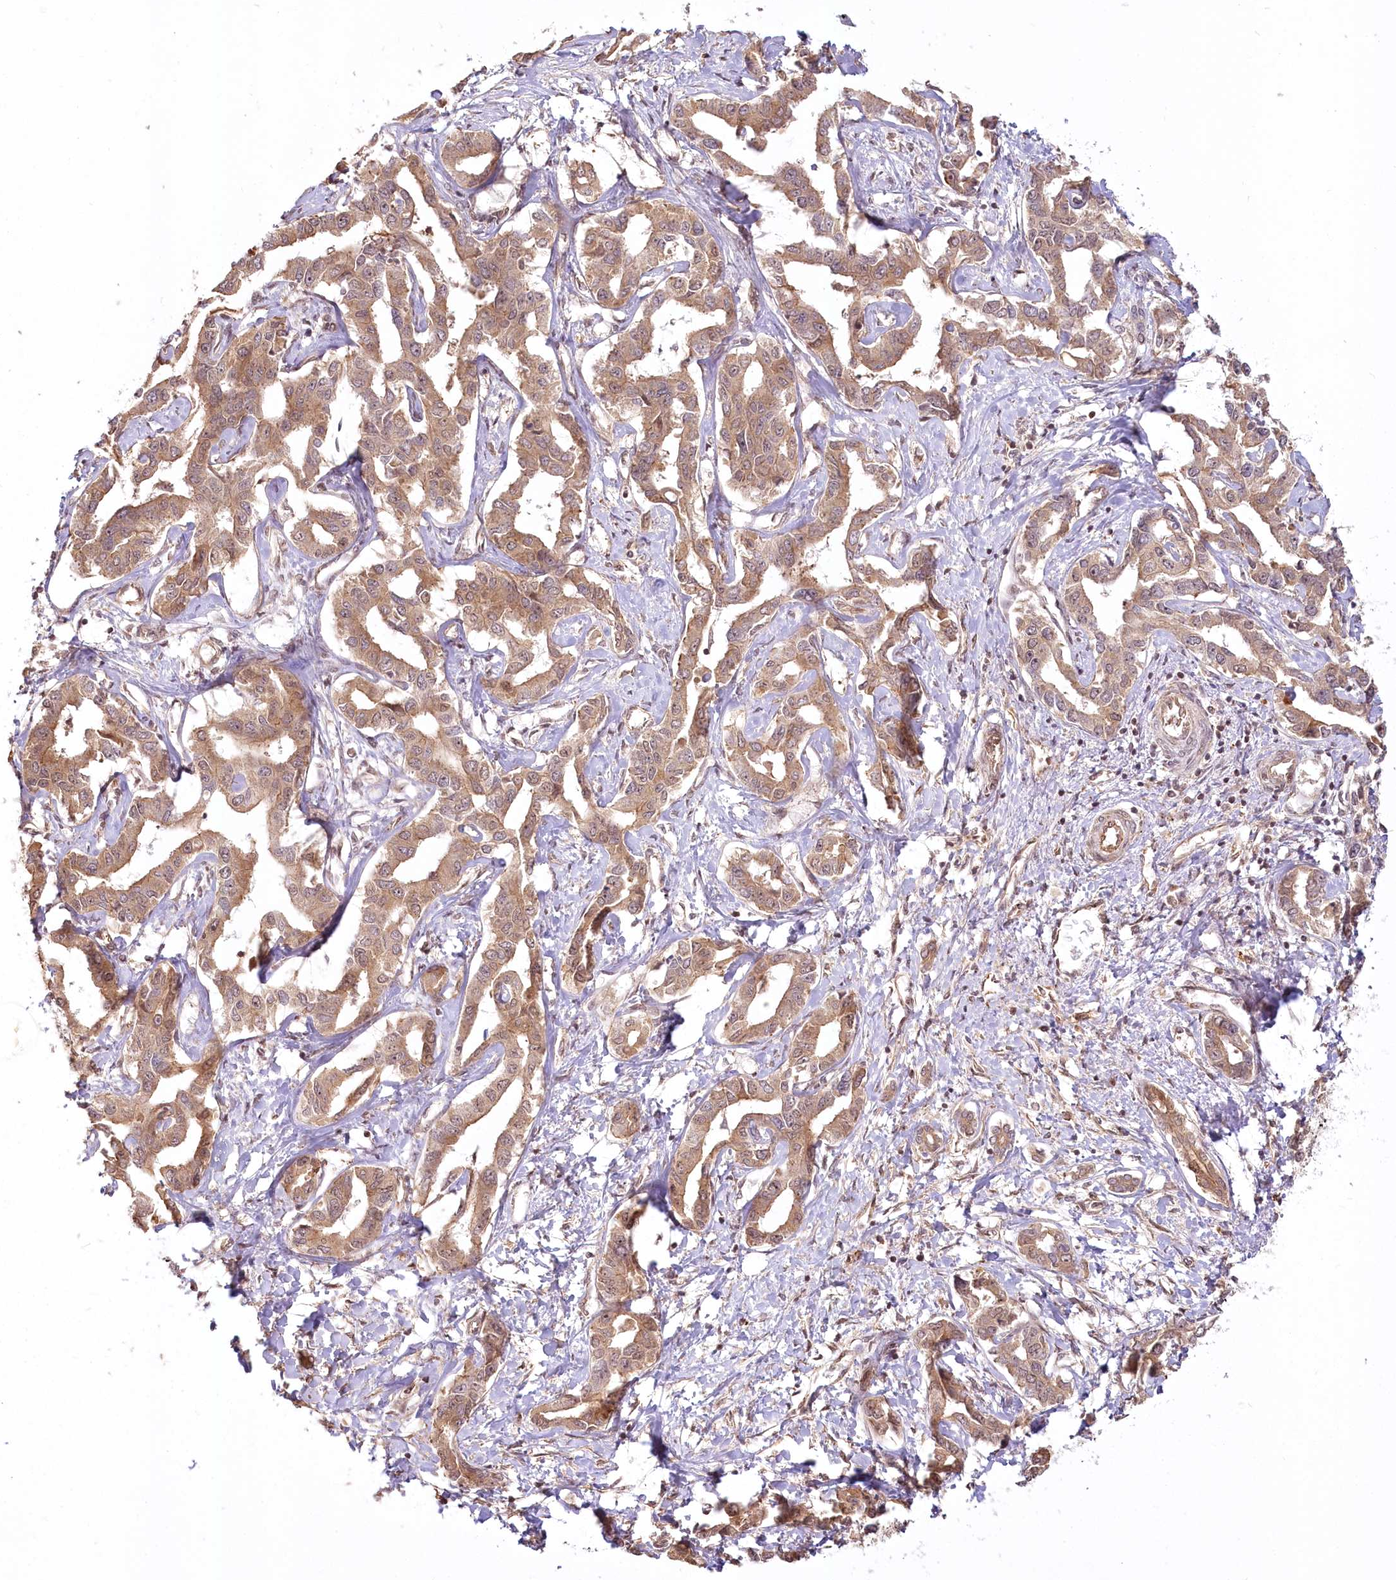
{"staining": {"intensity": "moderate", "quantity": ">75%", "location": "cytoplasmic/membranous"}, "tissue": "liver cancer", "cell_type": "Tumor cells", "image_type": "cancer", "snomed": [{"axis": "morphology", "description": "Cholangiocarcinoma"}, {"axis": "topography", "description": "Liver"}], "caption": "Human liver cholangiocarcinoma stained with a brown dye demonstrates moderate cytoplasmic/membranous positive expression in approximately >75% of tumor cells.", "gene": "R3HDM2", "patient": {"sex": "male", "age": 59}}